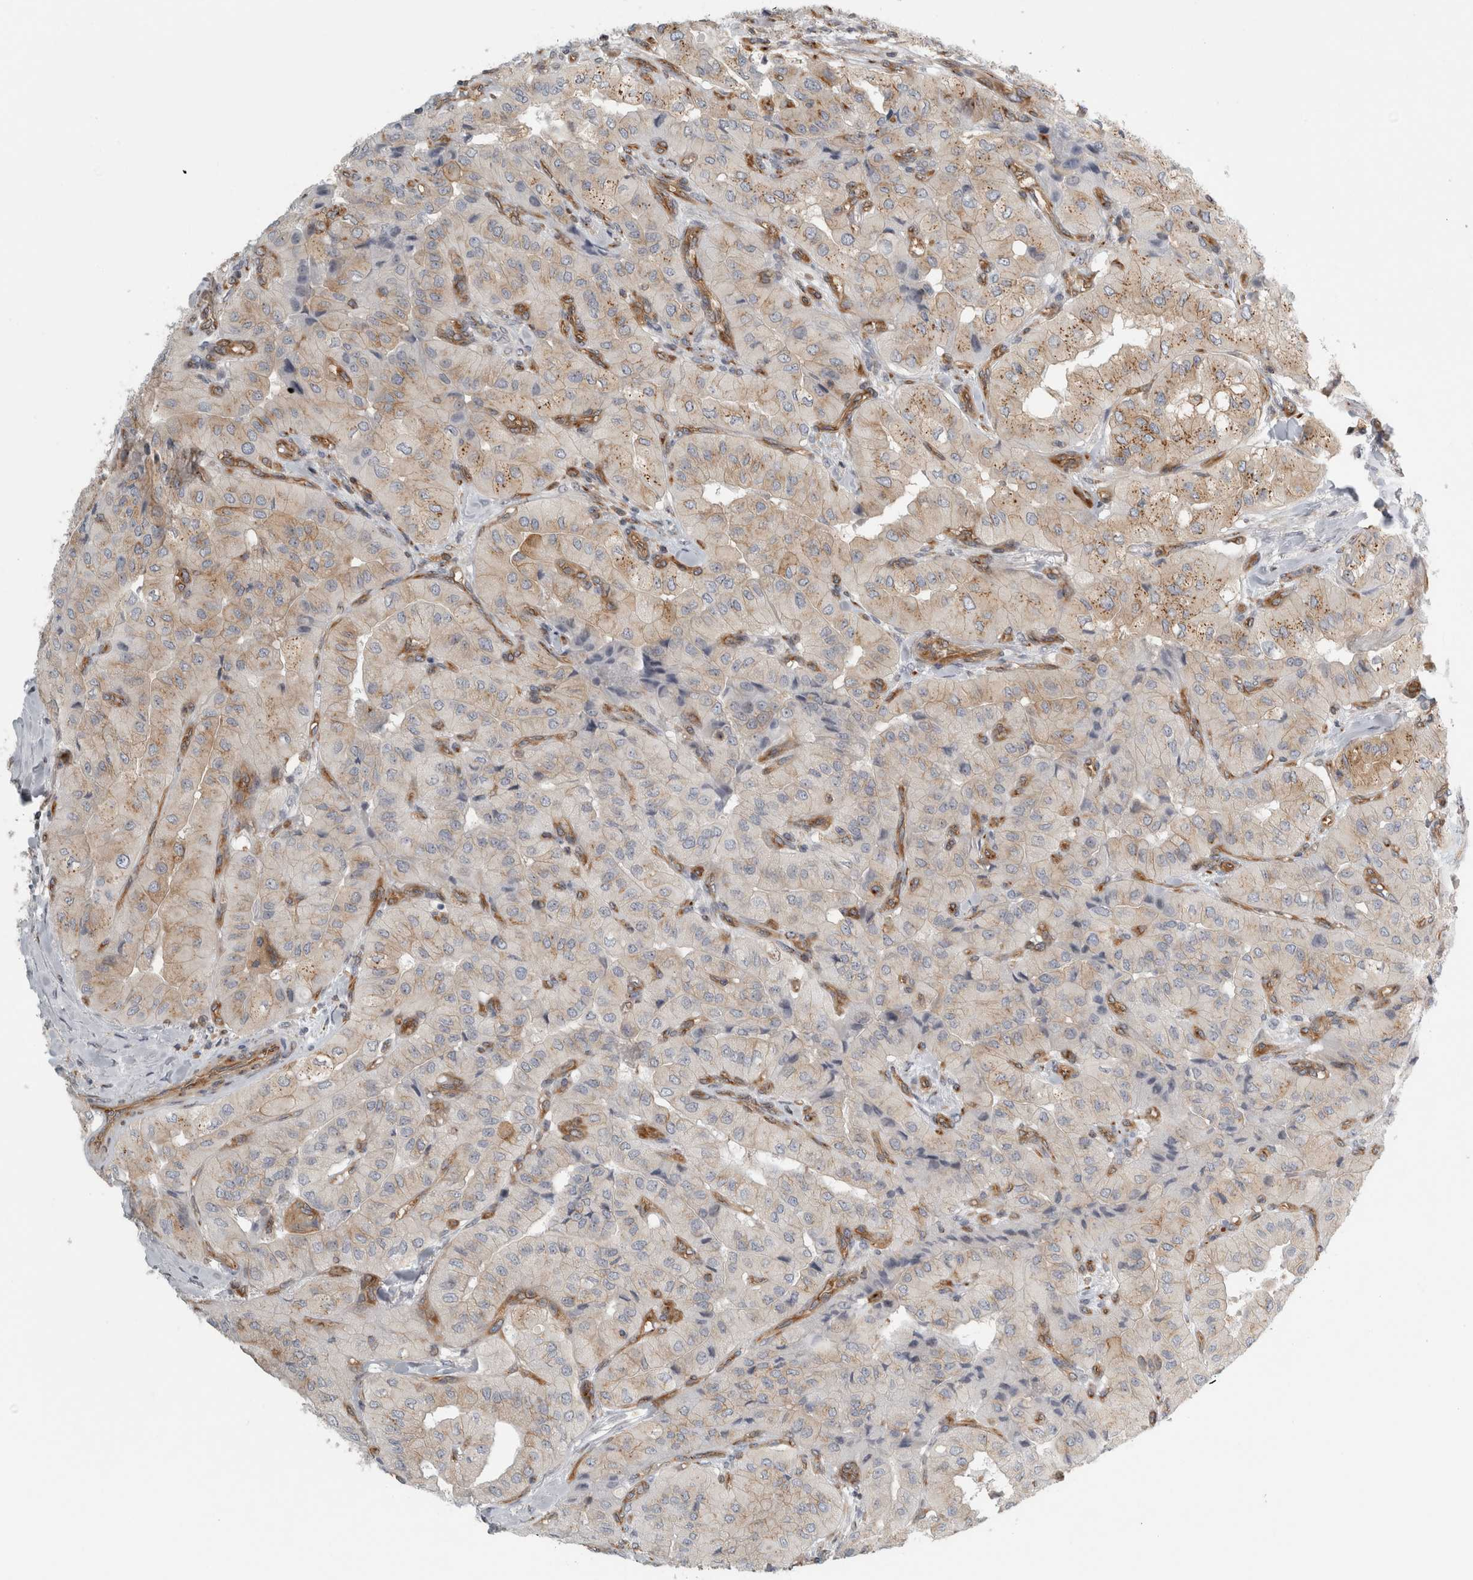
{"staining": {"intensity": "weak", "quantity": ">75%", "location": "cytoplasmic/membranous"}, "tissue": "thyroid cancer", "cell_type": "Tumor cells", "image_type": "cancer", "snomed": [{"axis": "morphology", "description": "Papillary adenocarcinoma, NOS"}, {"axis": "topography", "description": "Thyroid gland"}], "caption": "DAB (3,3'-diaminobenzidine) immunohistochemical staining of thyroid cancer demonstrates weak cytoplasmic/membranous protein staining in approximately >75% of tumor cells. Nuclei are stained in blue.", "gene": "PEX6", "patient": {"sex": "female", "age": 59}}